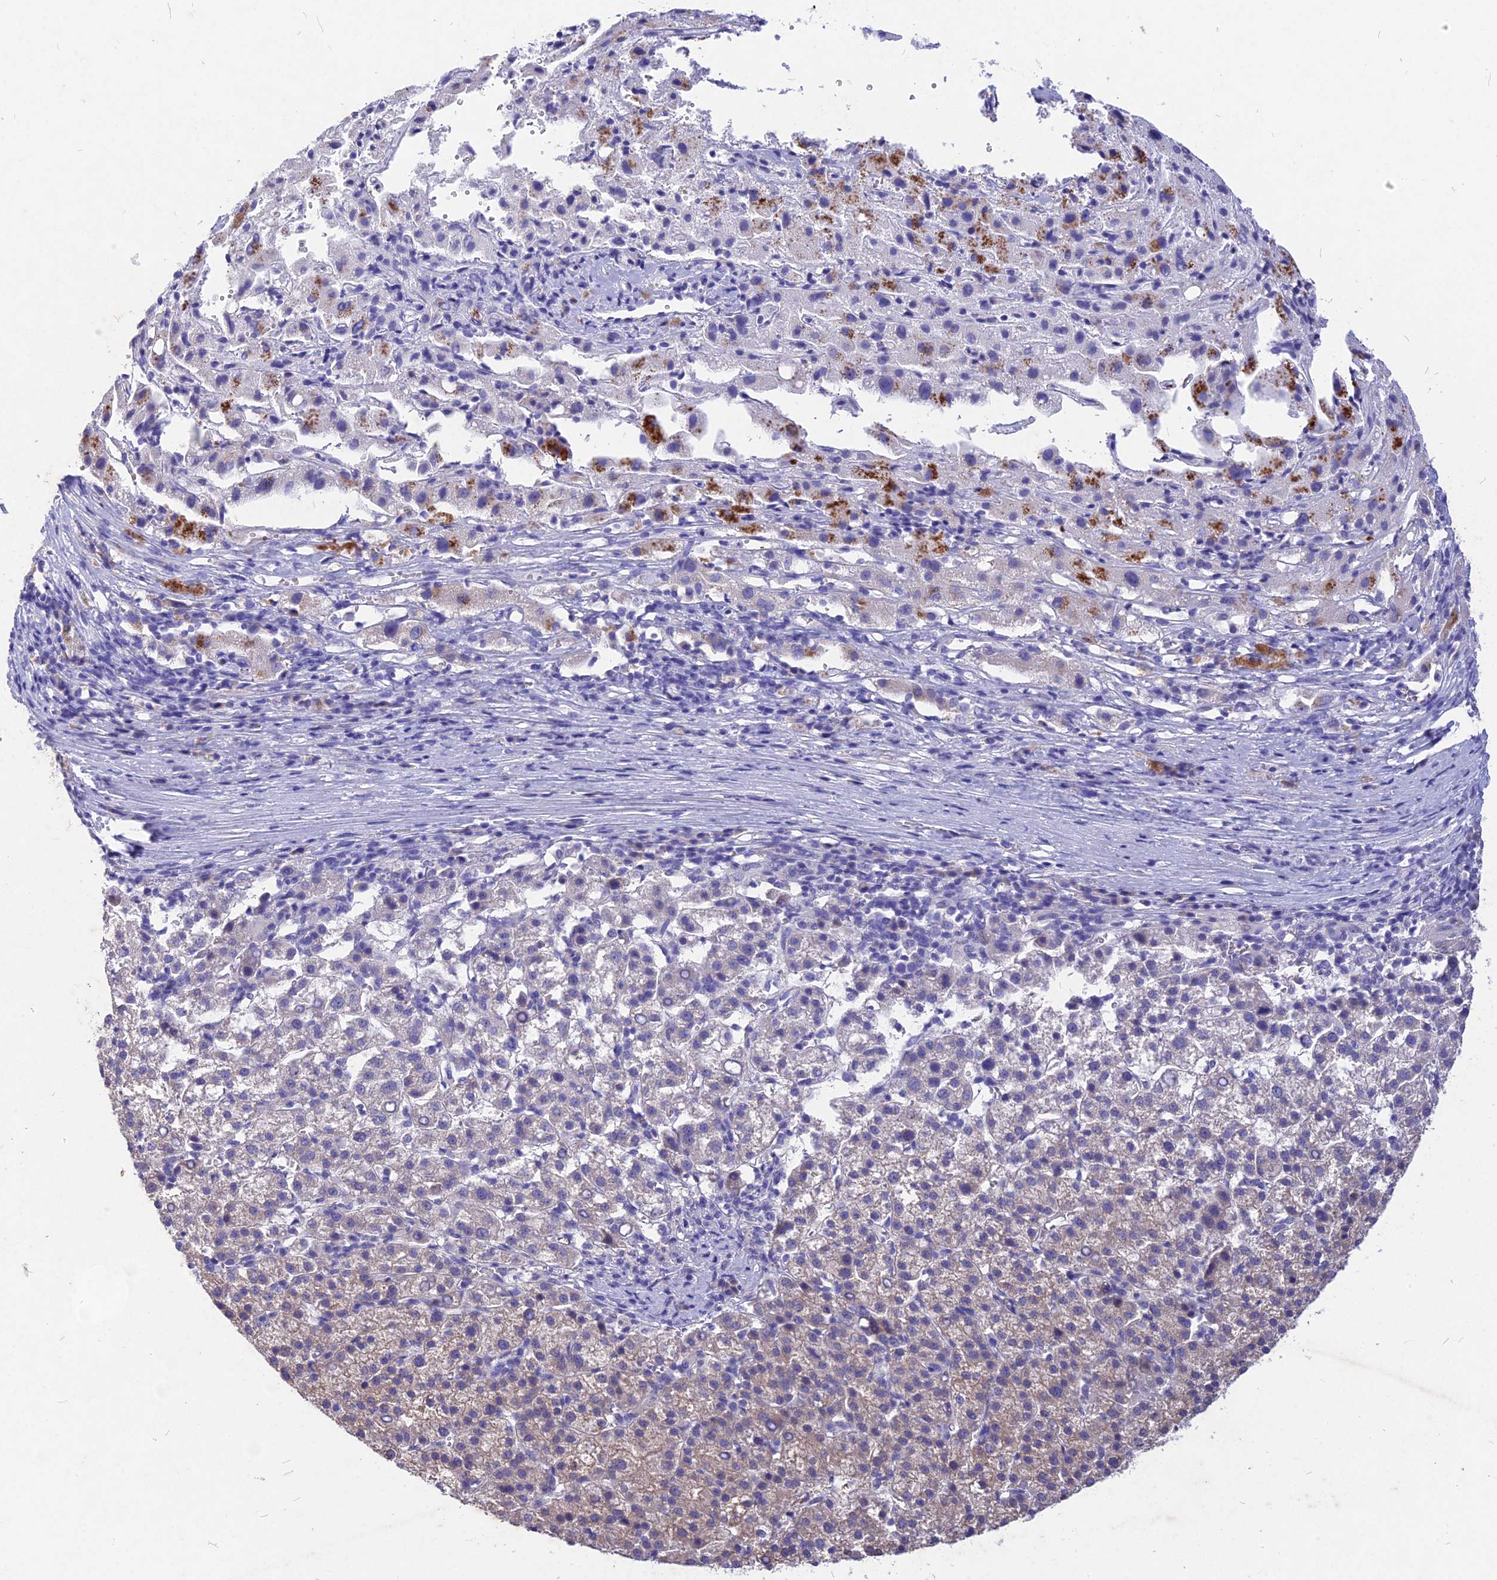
{"staining": {"intensity": "negative", "quantity": "none", "location": "none"}, "tissue": "liver cancer", "cell_type": "Tumor cells", "image_type": "cancer", "snomed": [{"axis": "morphology", "description": "Carcinoma, Hepatocellular, NOS"}, {"axis": "topography", "description": "Liver"}], "caption": "This is a micrograph of immunohistochemistry staining of liver cancer (hepatocellular carcinoma), which shows no expression in tumor cells.", "gene": "DEFB119", "patient": {"sex": "female", "age": 58}}